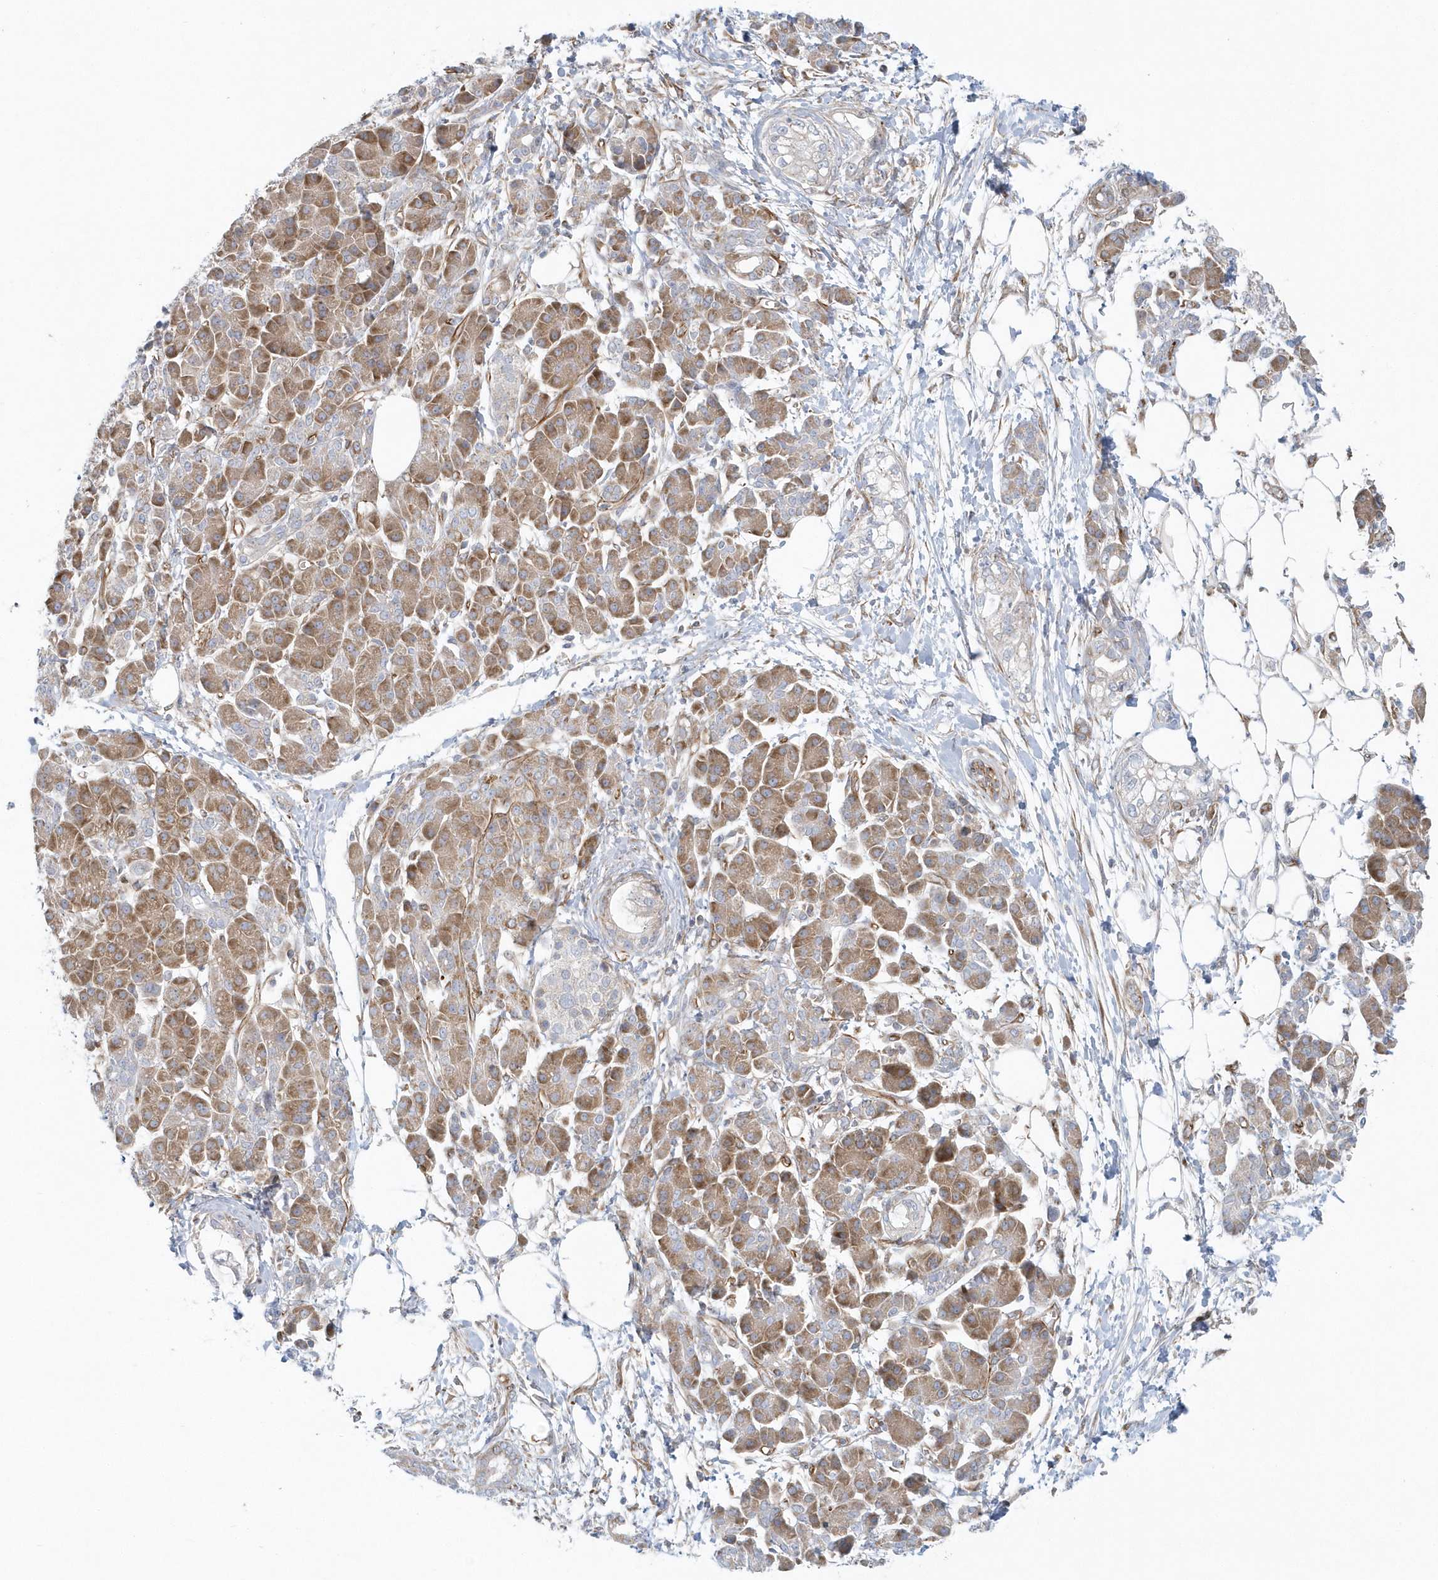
{"staining": {"intensity": "weak", "quantity": "<25%", "location": "cytoplasmic/membranous"}, "tissue": "pancreatic cancer", "cell_type": "Tumor cells", "image_type": "cancer", "snomed": [{"axis": "morphology", "description": "Adenocarcinoma, NOS"}, {"axis": "topography", "description": "Pancreas"}], "caption": "Immunohistochemistry (IHC) histopathology image of neoplastic tissue: adenocarcinoma (pancreatic) stained with DAB (3,3'-diaminobenzidine) shows no significant protein staining in tumor cells.", "gene": "GPR152", "patient": {"sex": "male", "age": 68}}